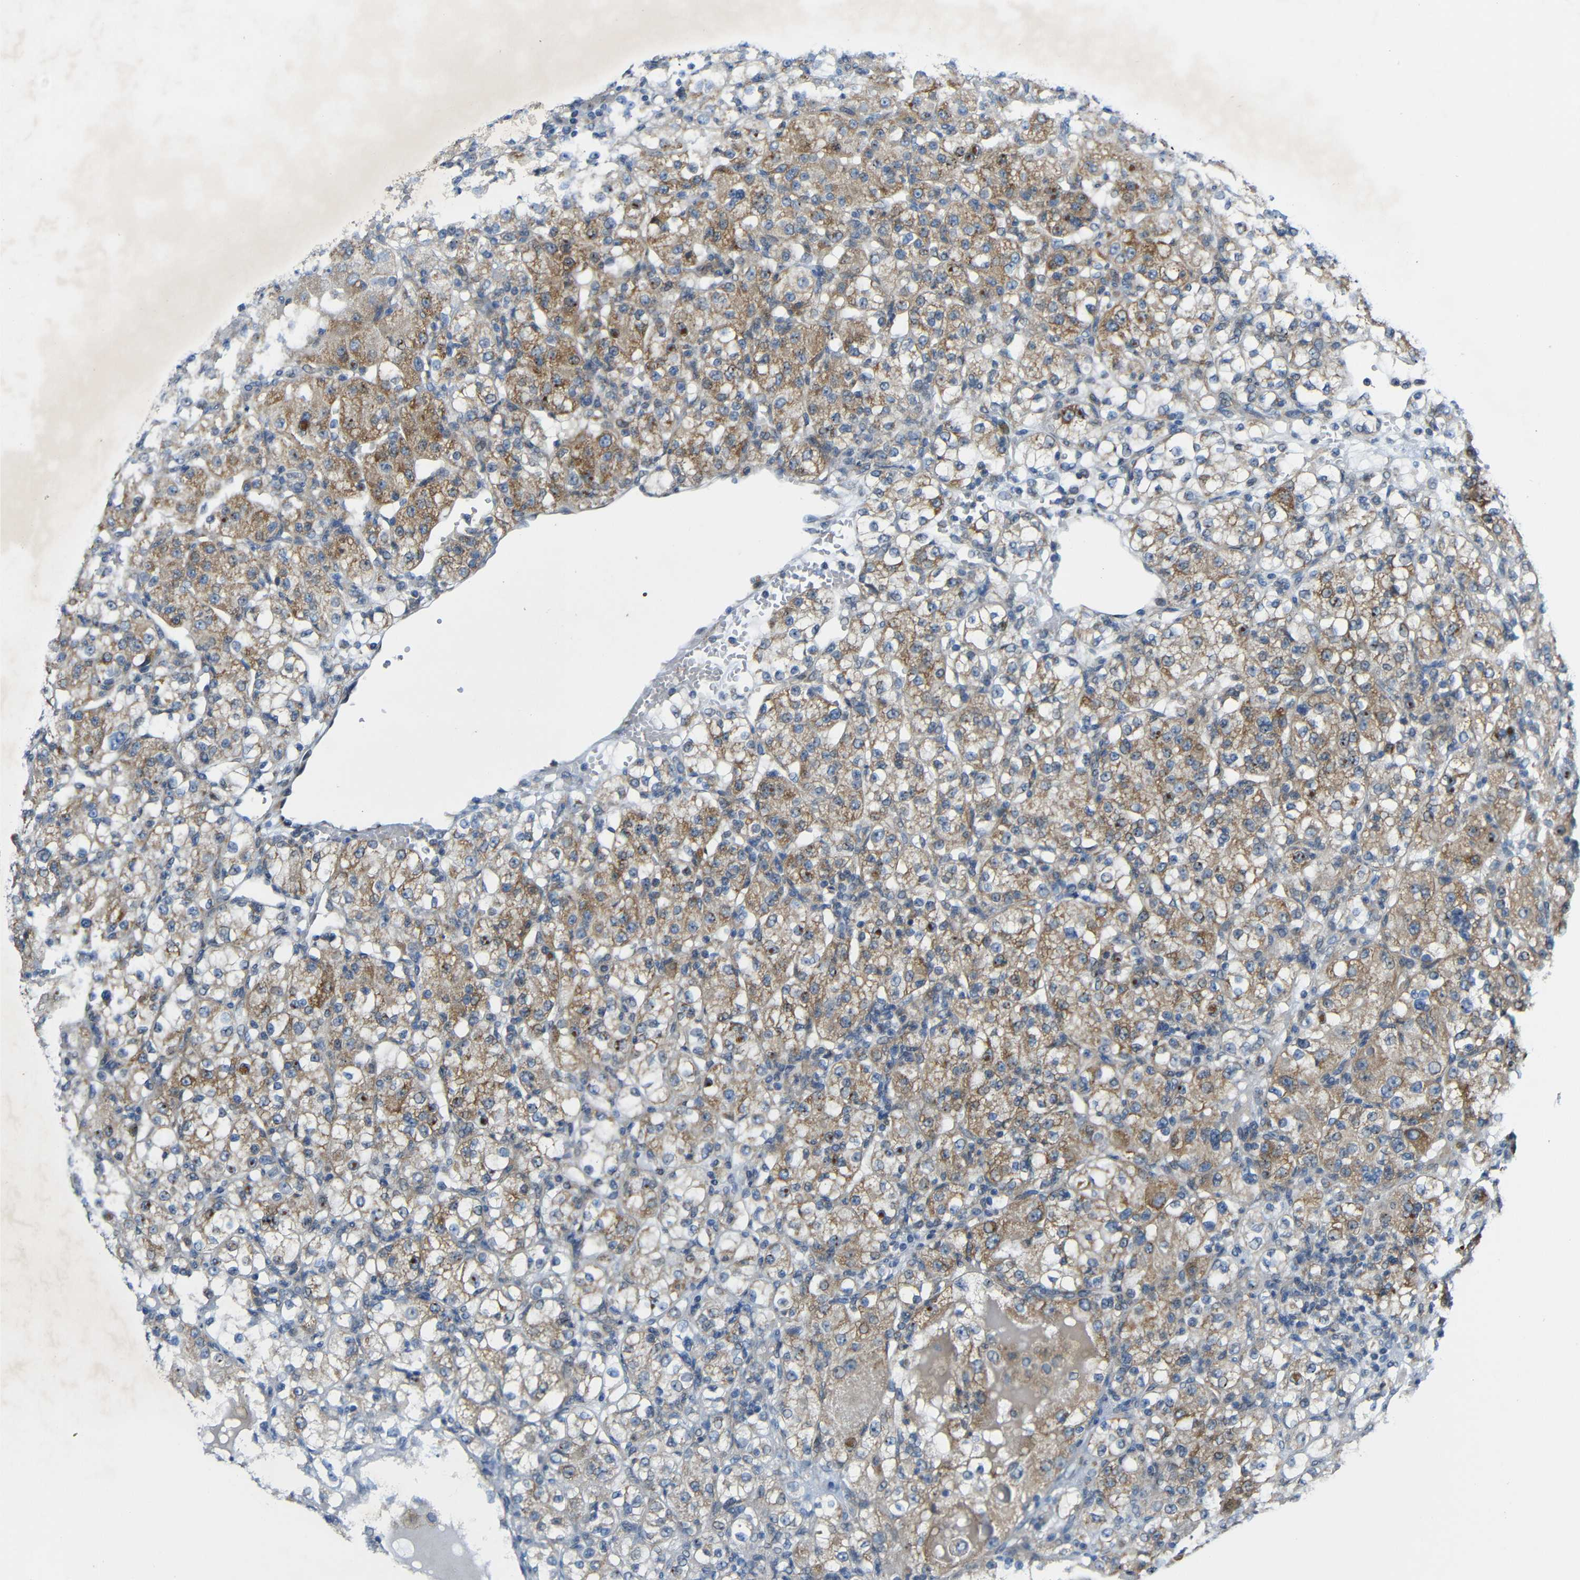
{"staining": {"intensity": "moderate", "quantity": "25%-75%", "location": "cytoplasmic/membranous"}, "tissue": "renal cancer", "cell_type": "Tumor cells", "image_type": "cancer", "snomed": [{"axis": "morphology", "description": "Normal tissue, NOS"}, {"axis": "morphology", "description": "Adenocarcinoma, NOS"}, {"axis": "topography", "description": "Kidney"}], "caption": "A high-resolution histopathology image shows immunohistochemistry staining of renal cancer (adenocarcinoma), which reveals moderate cytoplasmic/membranous expression in approximately 25%-75% of tumor cells.", "gene": "TMEM25", "patient": {"sex": "male", "age": 61}}